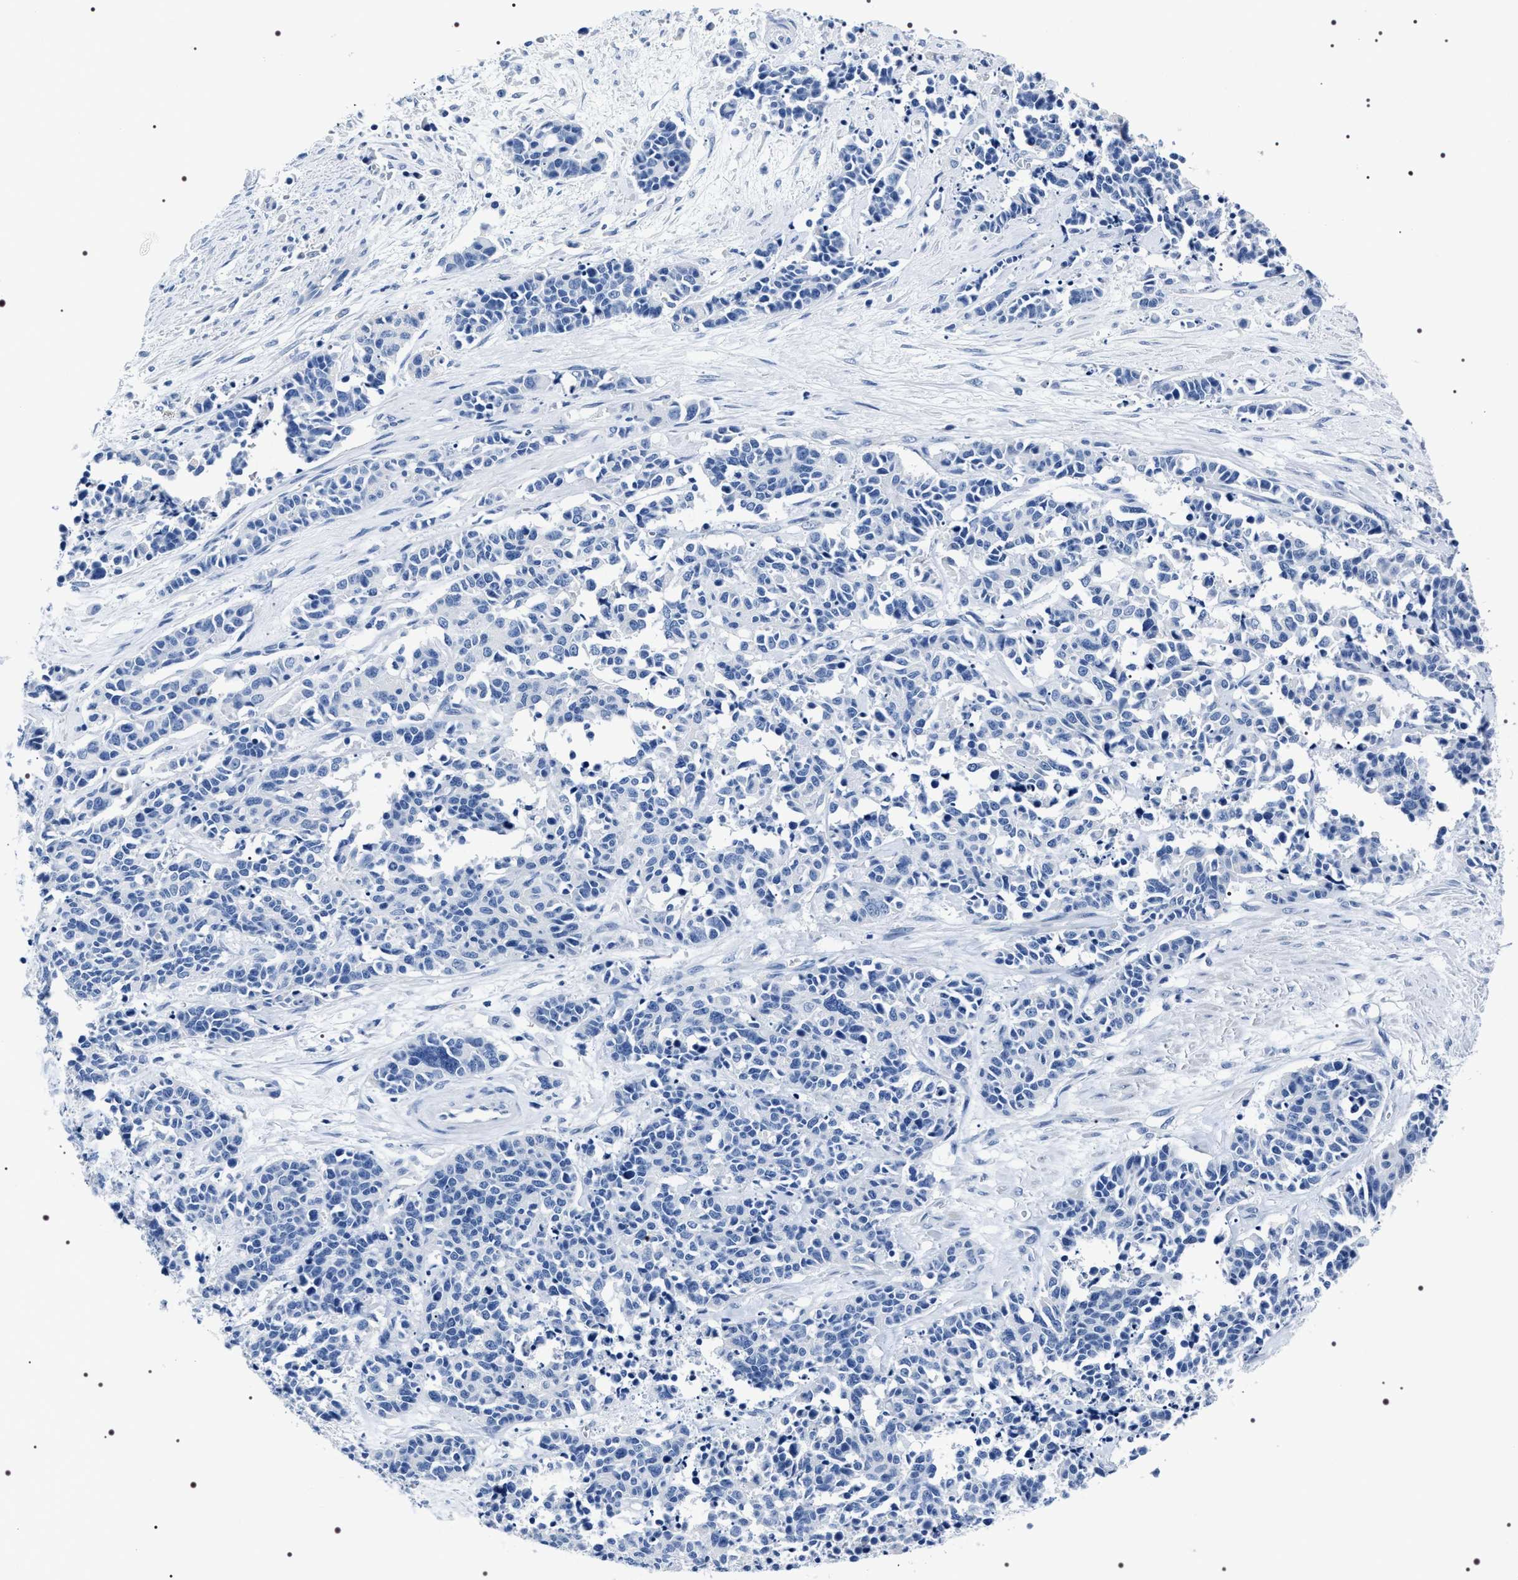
{"staining": {"intensity": "negative", "quantity": "none", "location": "none"}, "tissue": "cervical cancer", "cell_type": "Tumor cells", "image_type": "cancer", "snomed": [{"axis": "morphology", "description": "Squamous cell carcinoma, NOS"}, {"axis": "topography", "description": "Cervix"}], "caption": "Protein analysis of squamous cell carcinoma (cervical) exhibits no significant staining in tumor cells.", "gene": "ADH4", "patient": {"sex": "female", "age": 35}}